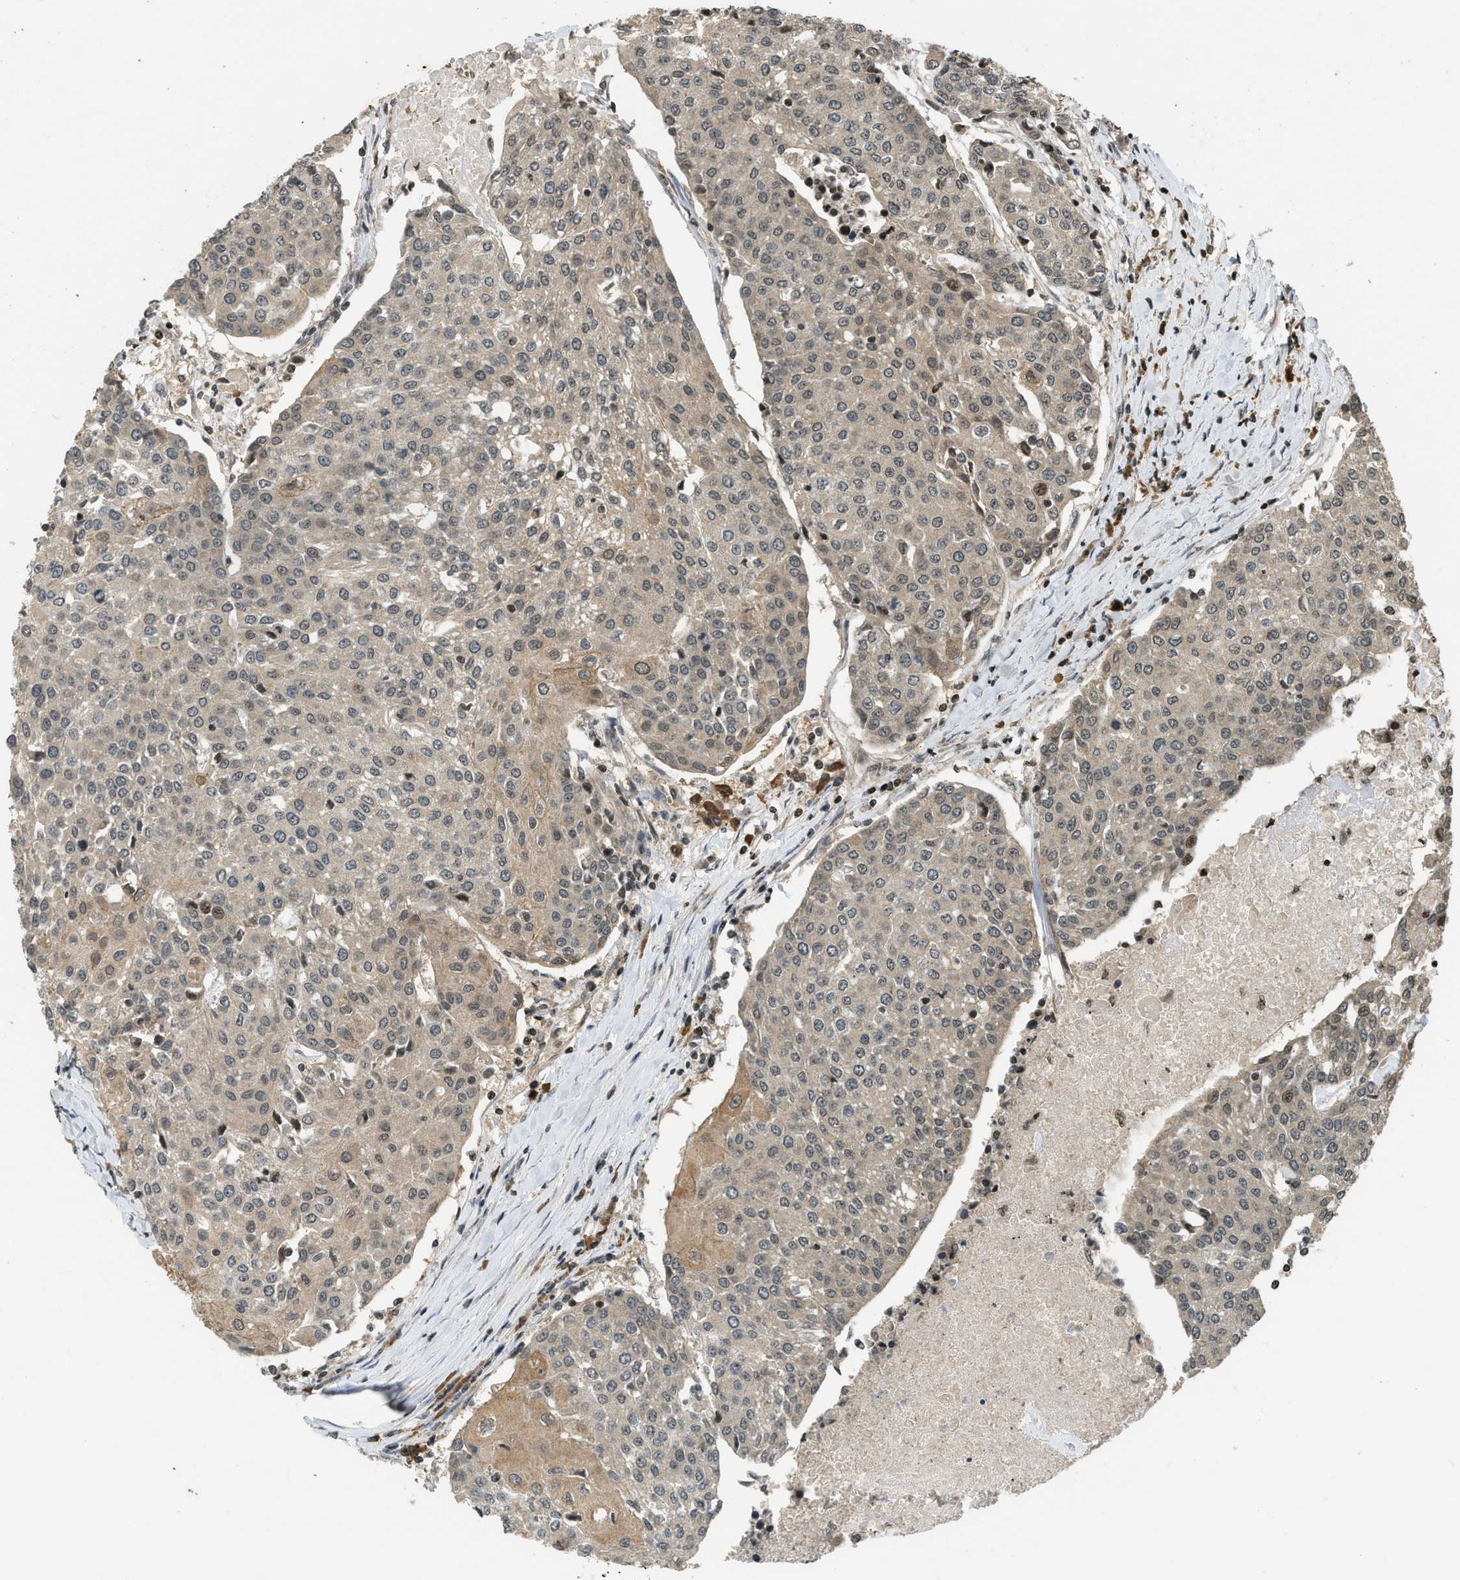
{"staining": {"intensity": "moderate", "quantity": "<25%", "location": "cytoplasmic/membranous,nuclear"}, "tissue": "urothelial cancer", "cell_type": "Tumor cells", "image_type": "cancer", "snomed": [{"axis": "morphology", "description": "Urothelial carcinoma, High grade"}, {"axis": "topography", "description": "Urinary bladder"}], "caption": "High-magnification brightfield microscopy of high-grade urothelial carcinoma stained with DAB (brown) and counterstained with hematoxylin (blue). tumor cells exhibit moderate cytoplasmic/membranous and nuclear positivity is seen in approximately<25% of cells.", "gene": "SIAH1", "patient": {"sex": "female", "age": 85}}